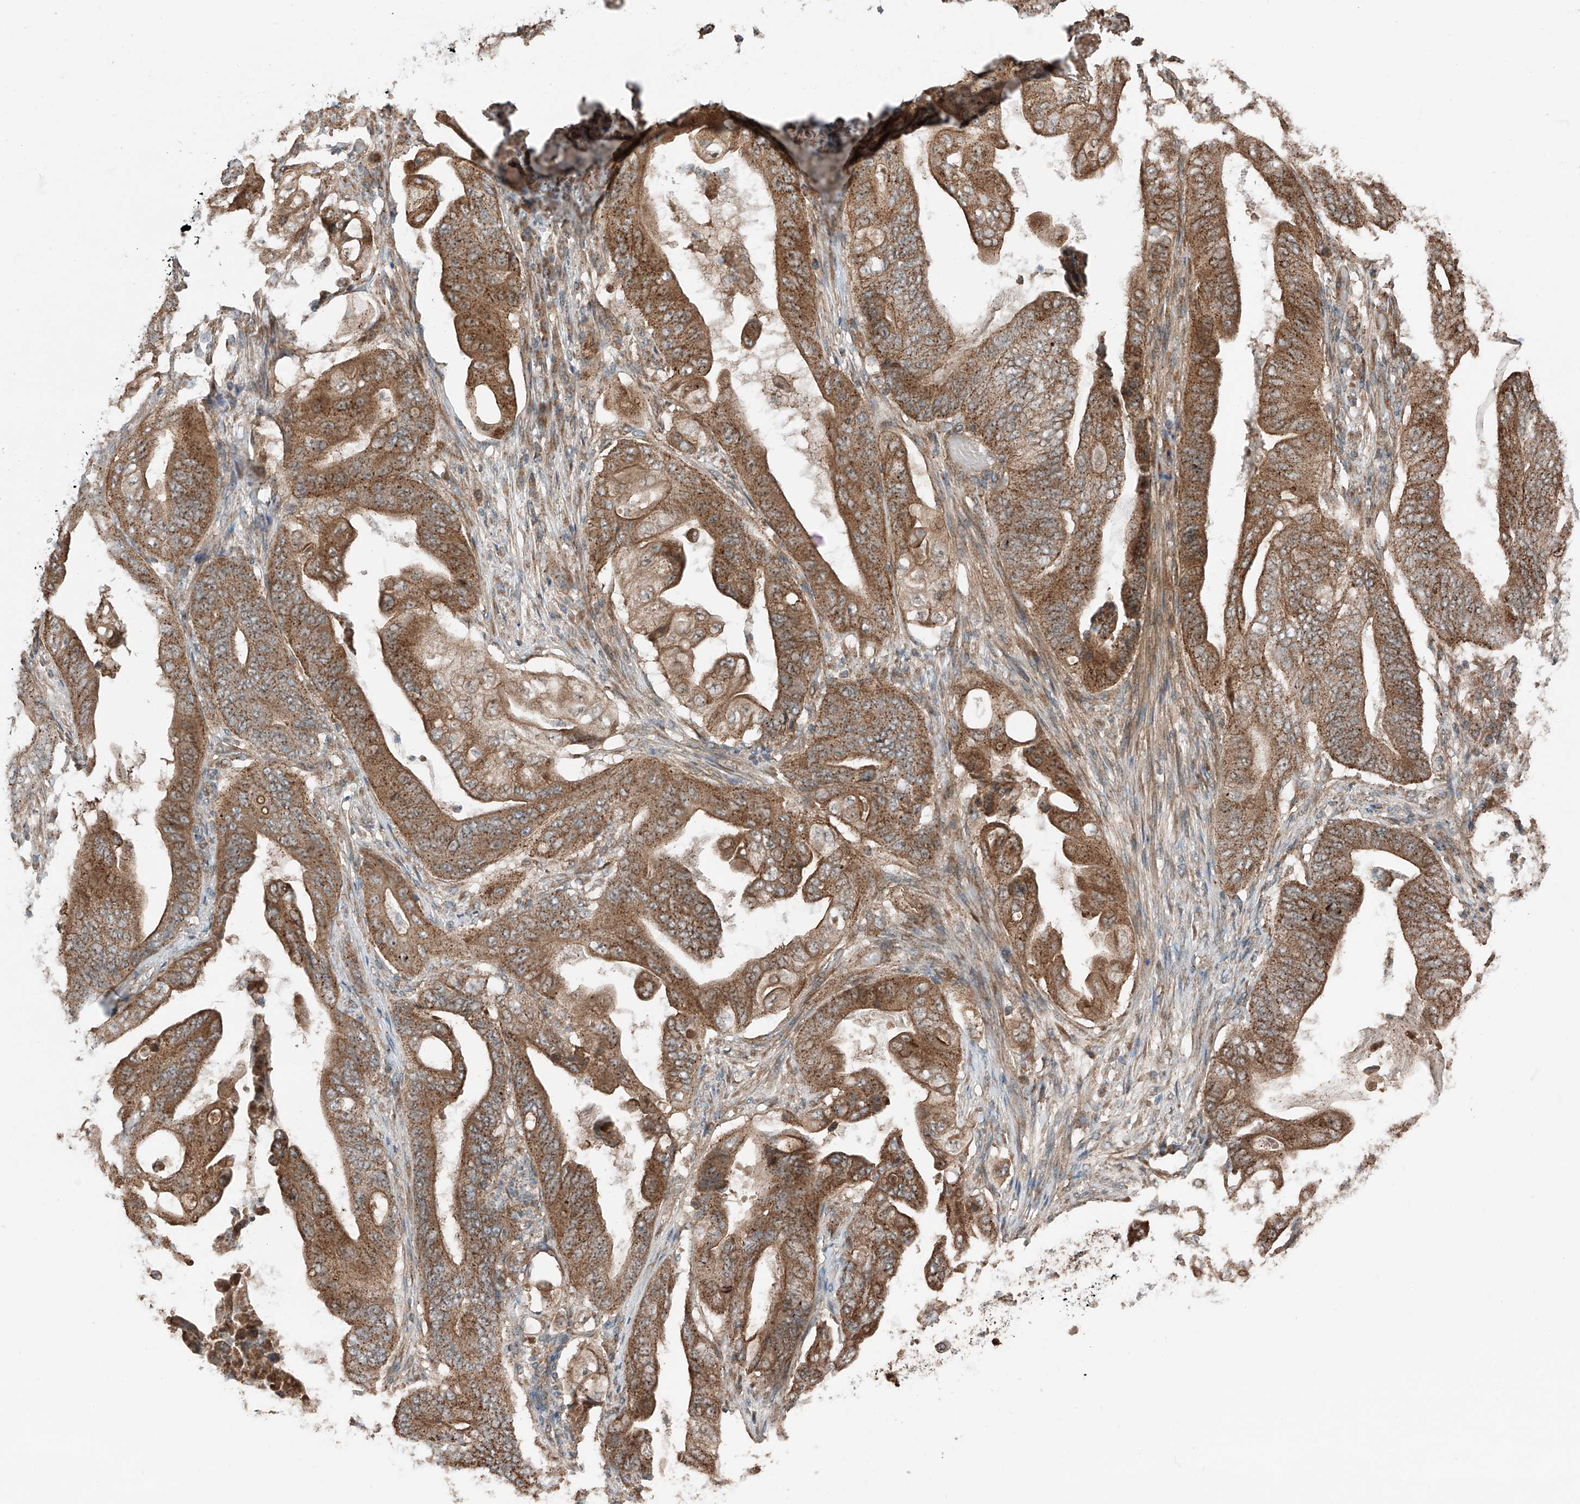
{"staining": {"intensity": "strong", "quantity": ">75%", "location": "cytoplasmic/membranous"}, "tissue": "stomach cancer", "cell_type": "Tumor cells", "image_type": "cancer", "snomed": [{"axis": "morphology", "description": "Adenocarcinoma, NOS"}, {"axis": "topography", "description": "Stomach"}], "caption": "This is a histology image of immunohistochemistry (IHC) staining of stomach cancer (adenocarcinoma), which shows strong expression in the cytoplasmic/membranous of tumor cells.", "gene": "CEP162", "patient": {"sex": "female", "age": 73}}